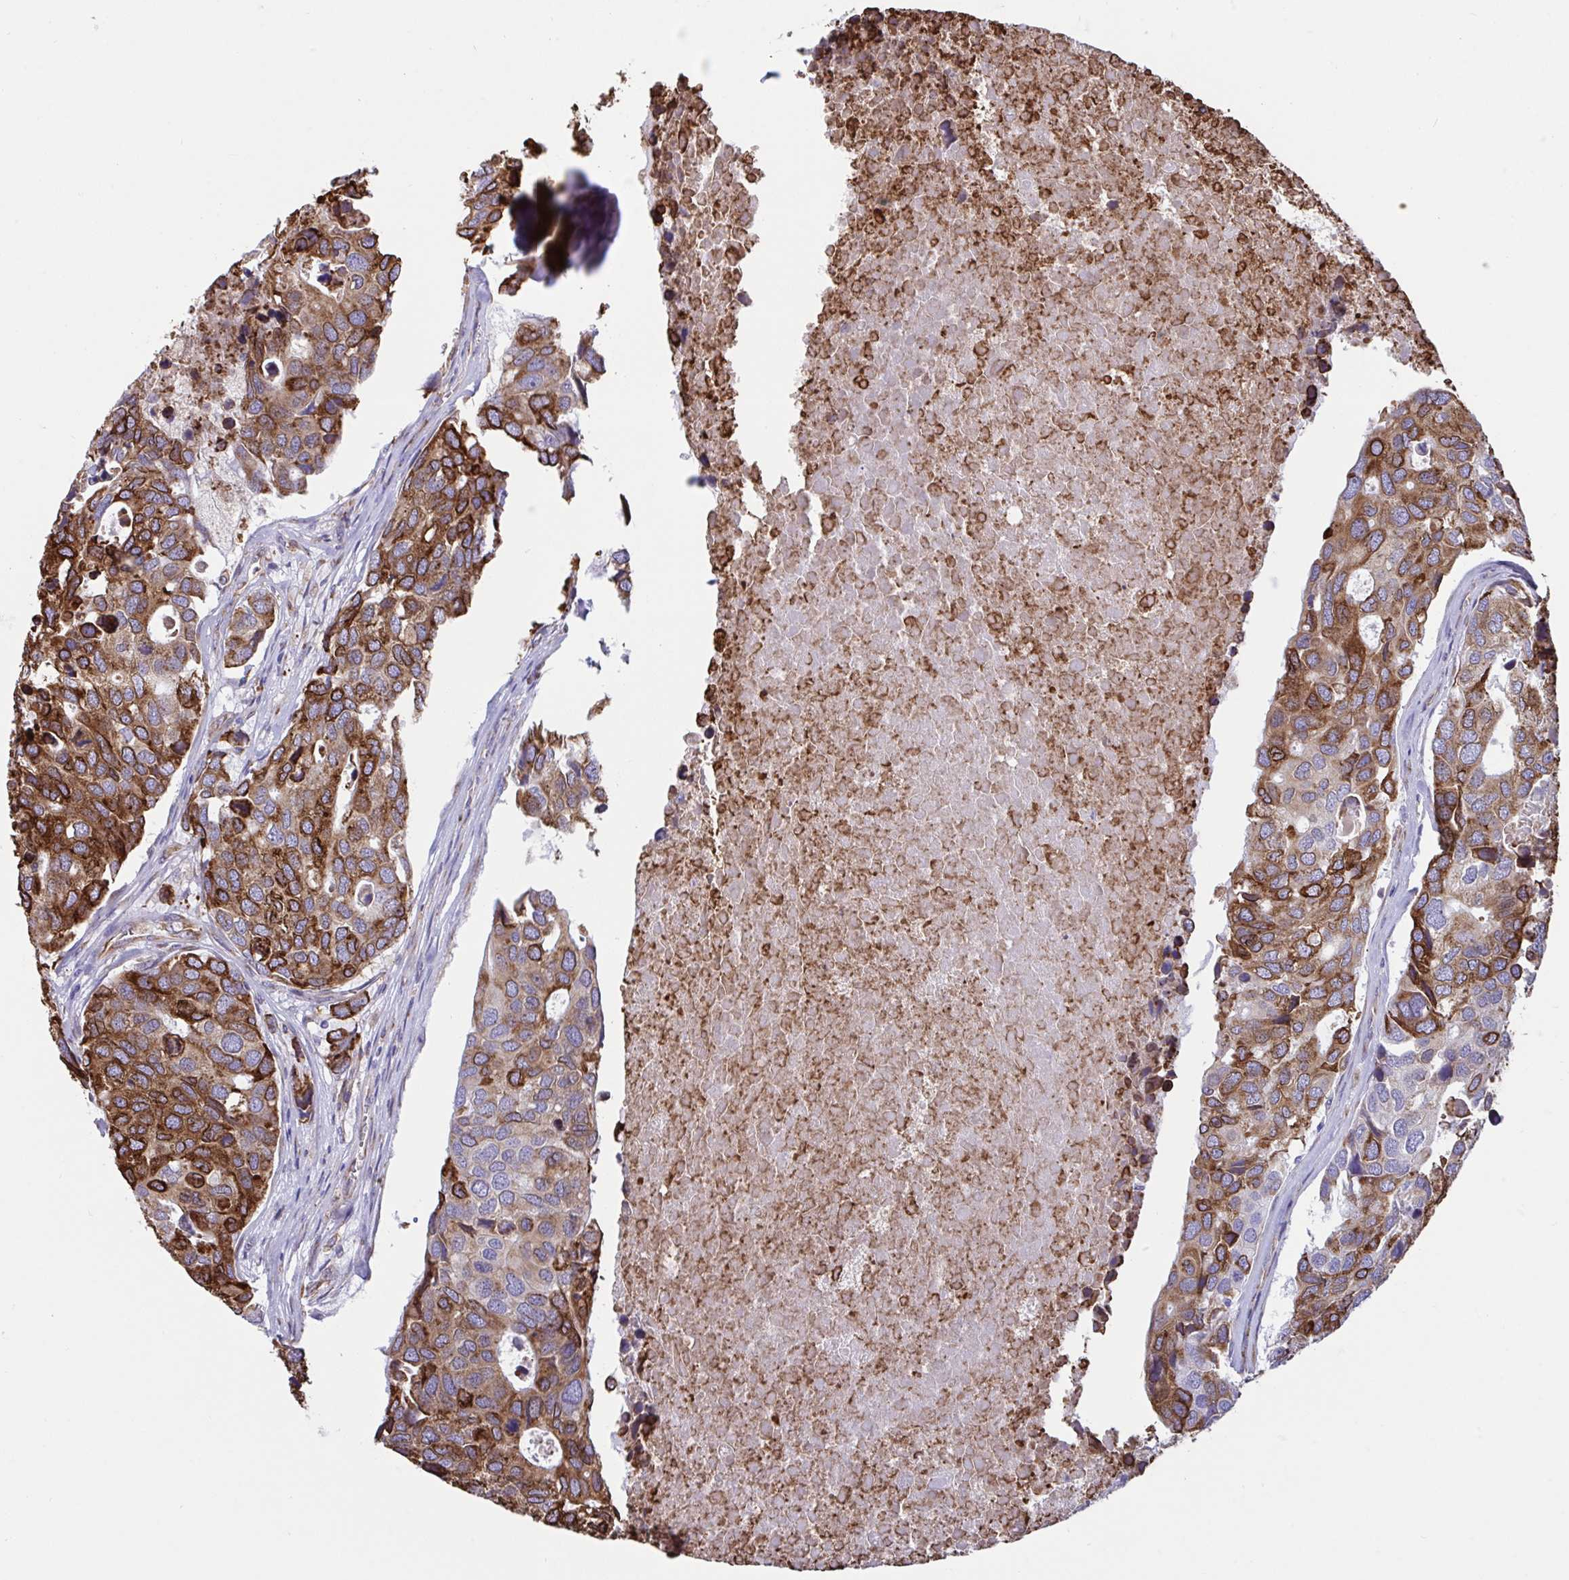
{"staining": {"intensity": "strong", "quantity": ">75%", "location": "cytoplasmic/membranous"}, "tissue": "breast cancer", "cell_type": "Tumor cells", "image_type": "cancer", "snomed": [{"axis": "morphology", "description": "Duct carcinoma"}, {"axis": "topography", "description": "Breast"}], "caption": "A high-resolution histopathology image shows IHC staining of breast cancer (infiltrating ductal carcinoma), which shows strong cytoplasmic/membranous expression in approximately >75% of tumor cells.", "gene": "ASPH", "patient": {"sex": "female", "age": 83}}